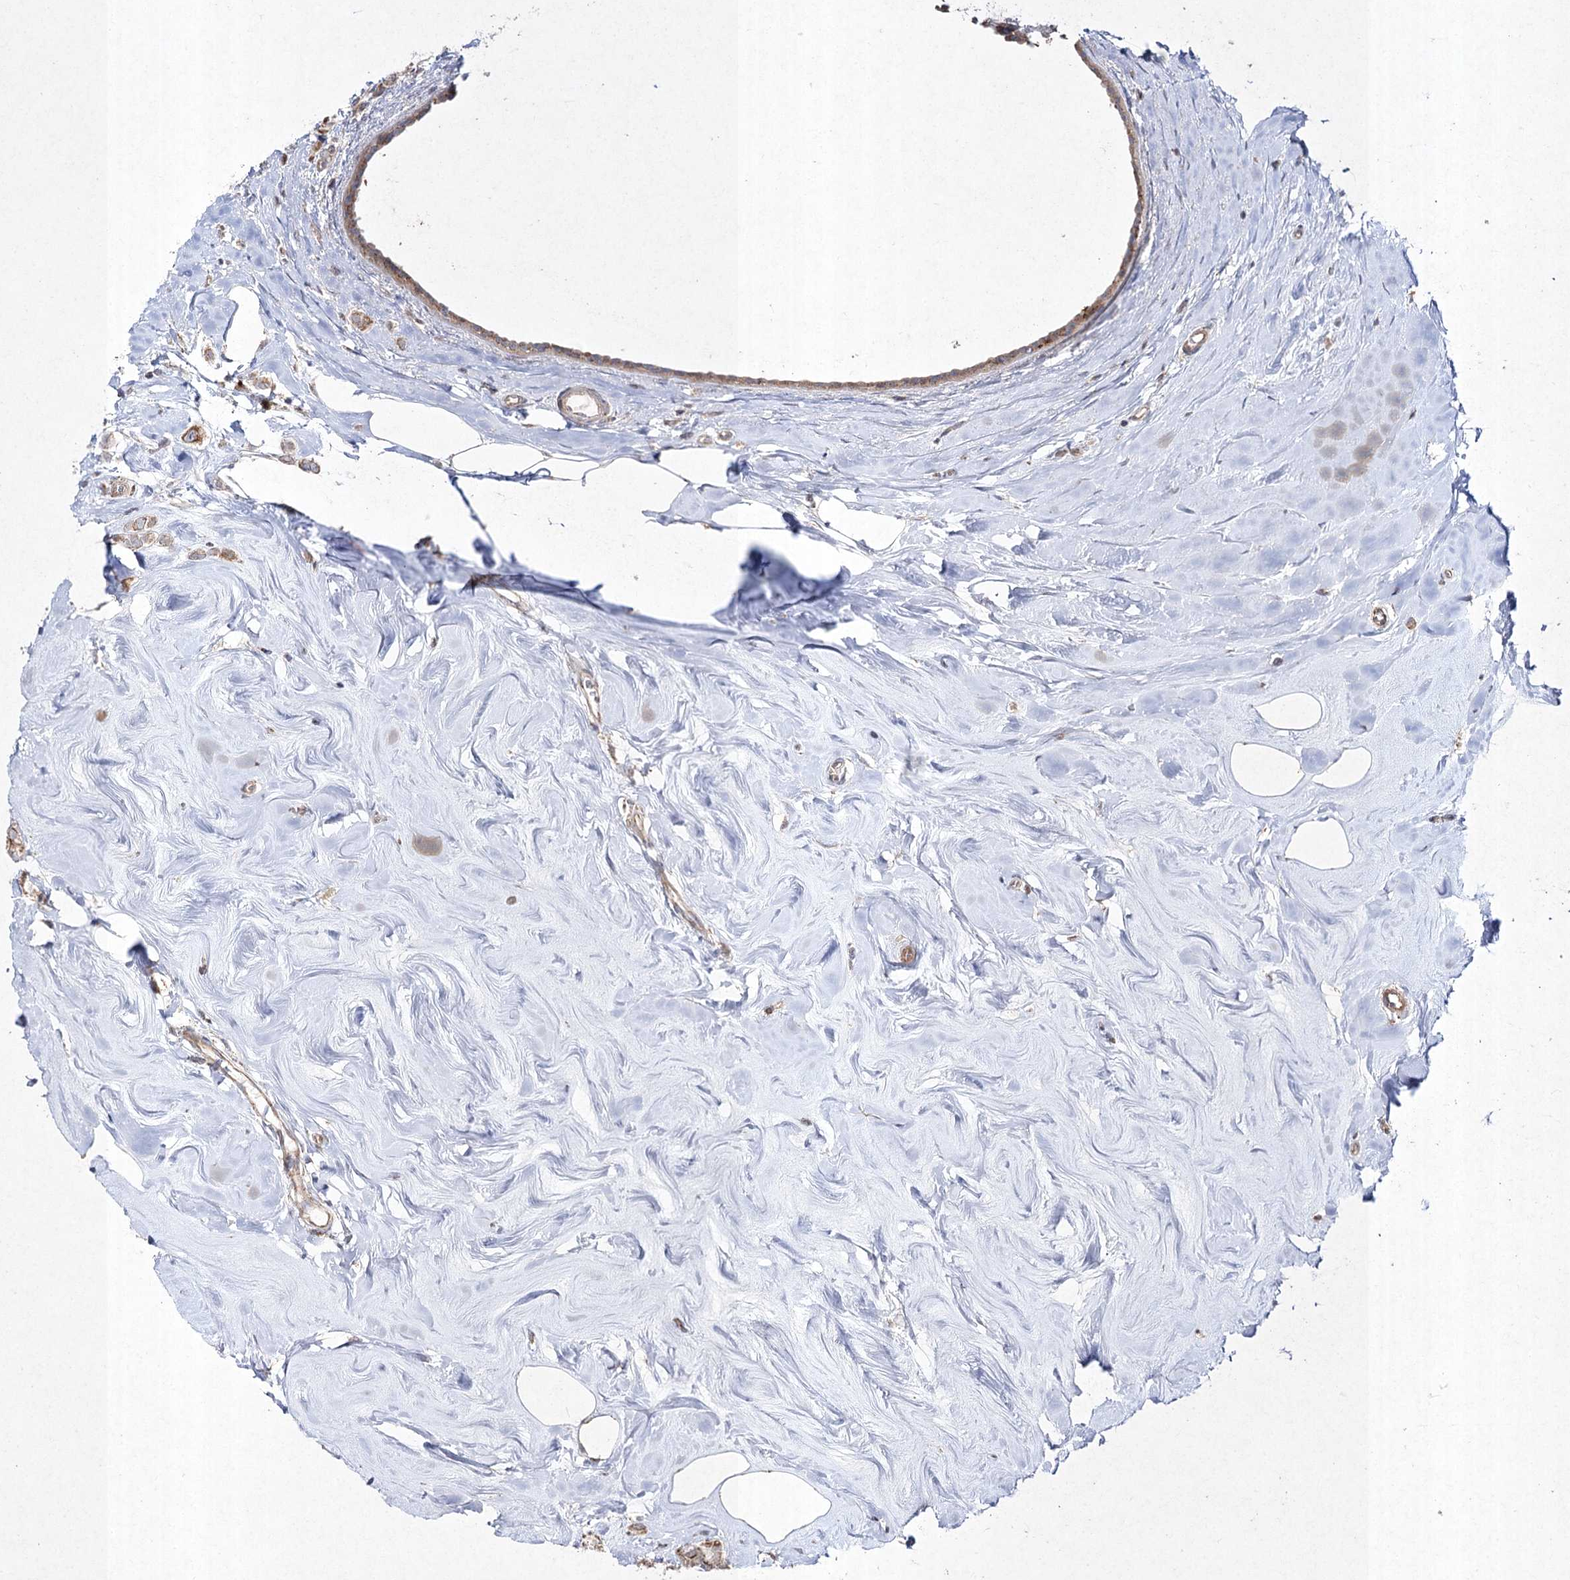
{"staining": {"intensity": "moderate", "quantity": ">75%", "location": "cytoplasmic/membranous"}, "tissue": "breast cancer", "cell_type": "Tumor cells", "image_type": "cancer", "snomed": [{"axis": "morphology", "description": "Lobular carcinoma"}, {"axis": "topography", "description": "Breast"}], "caption": "Breast cancer (lobular carcinoma) stained with a brown dye reveals moderate cytoplasmic/membranous positive expression in approximately >75% of tumor cells.", "gene": "FANCL", "patient": {"sex": "female", "age": 47}}